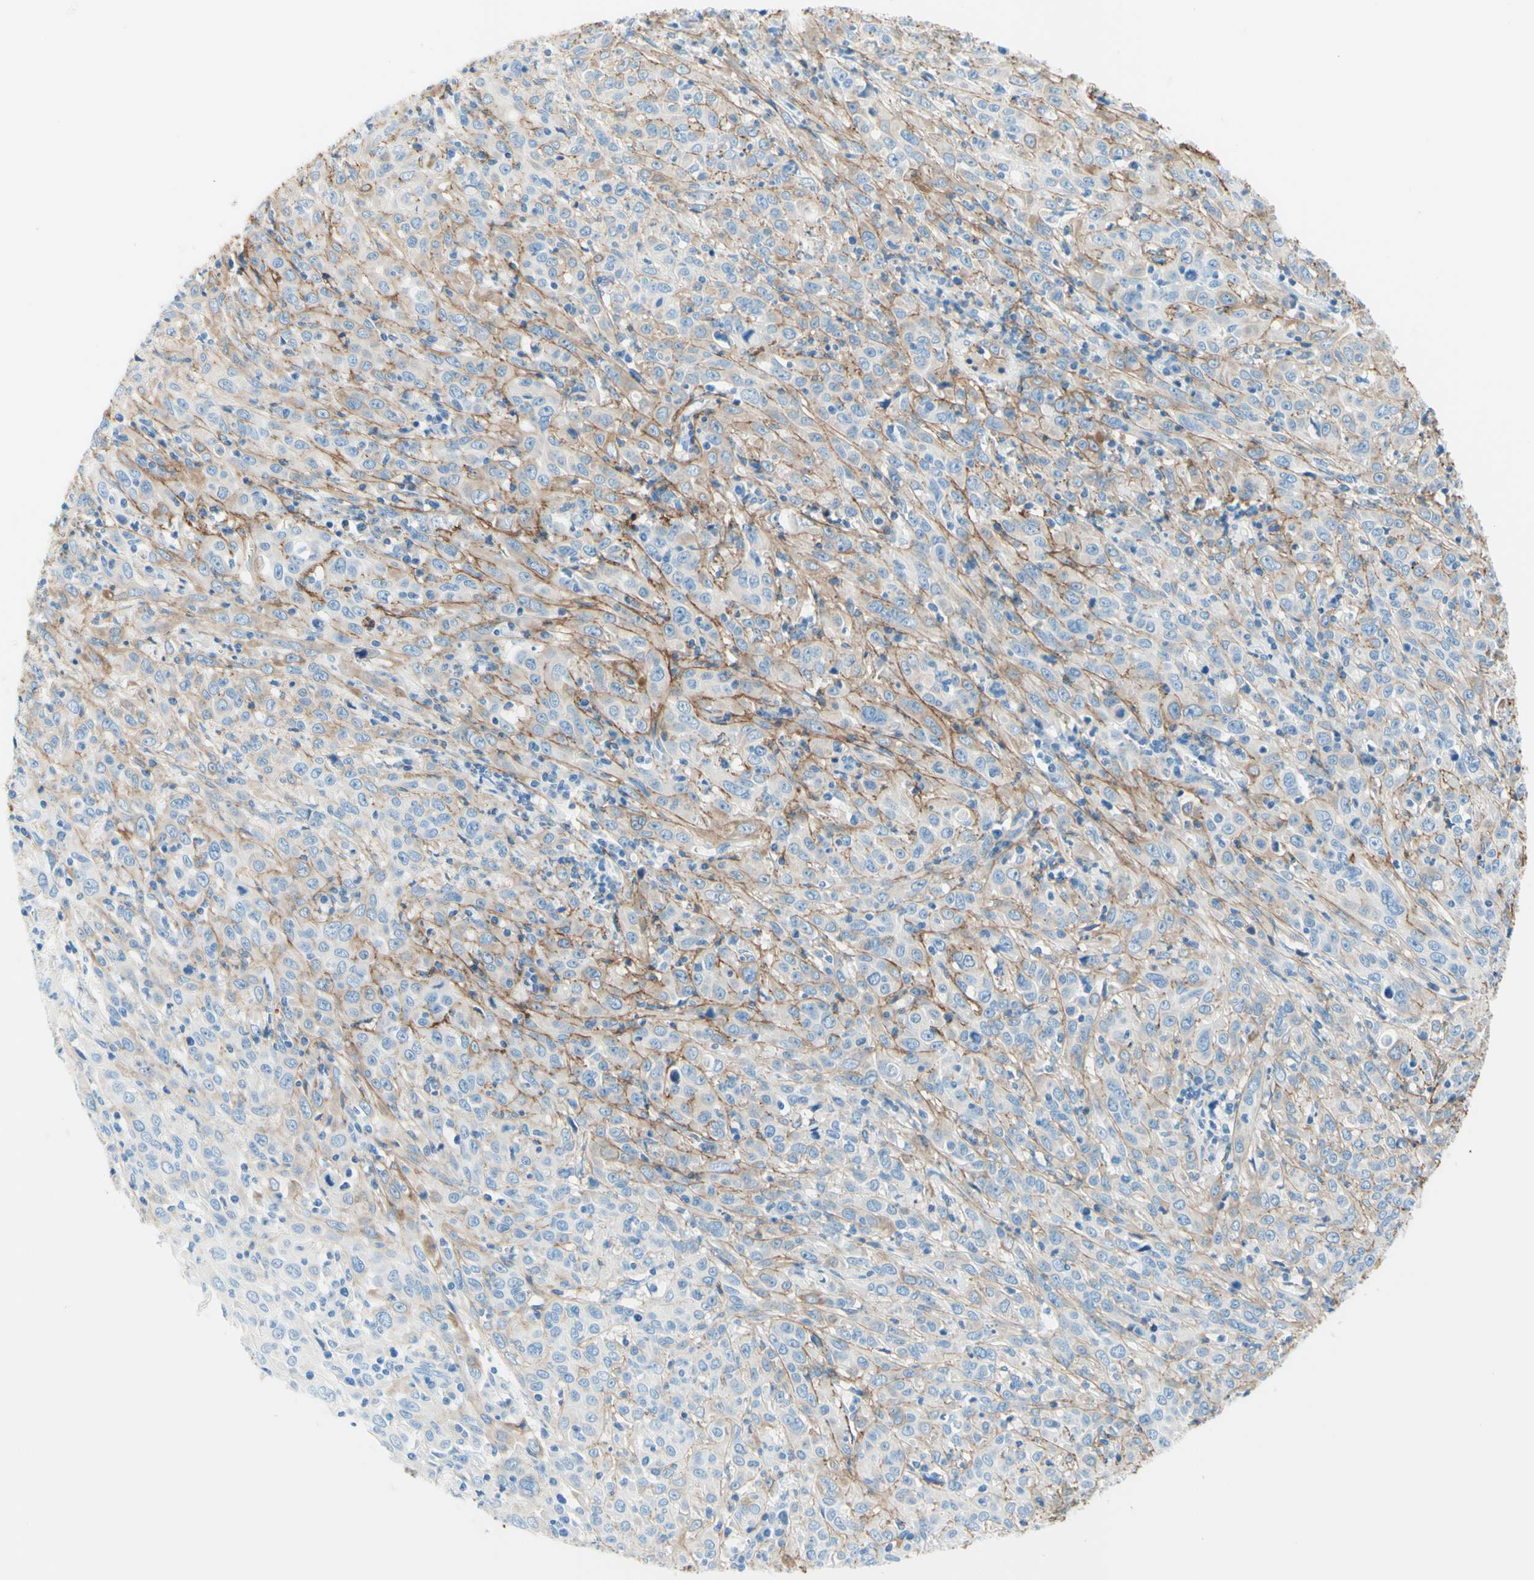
{"staining": {"intensity": "negative", "quantity": "none", "location": "none"}, "tissue": "cervical cancer", "cell_type": "Tumor cells", "image_type": "cancer", "snomed": [{"axis": "morphology", "description": "Squamous cell carcinoma, NOS"}, {"axis": "topography", "description": "Cervix"}], "caption": "An image of human cervical cancer (squamous cell carcinoma) is negative for staining in tumor cells.", "gene": "MFAP5", "patient": {"sex": "female", "age": 46}}